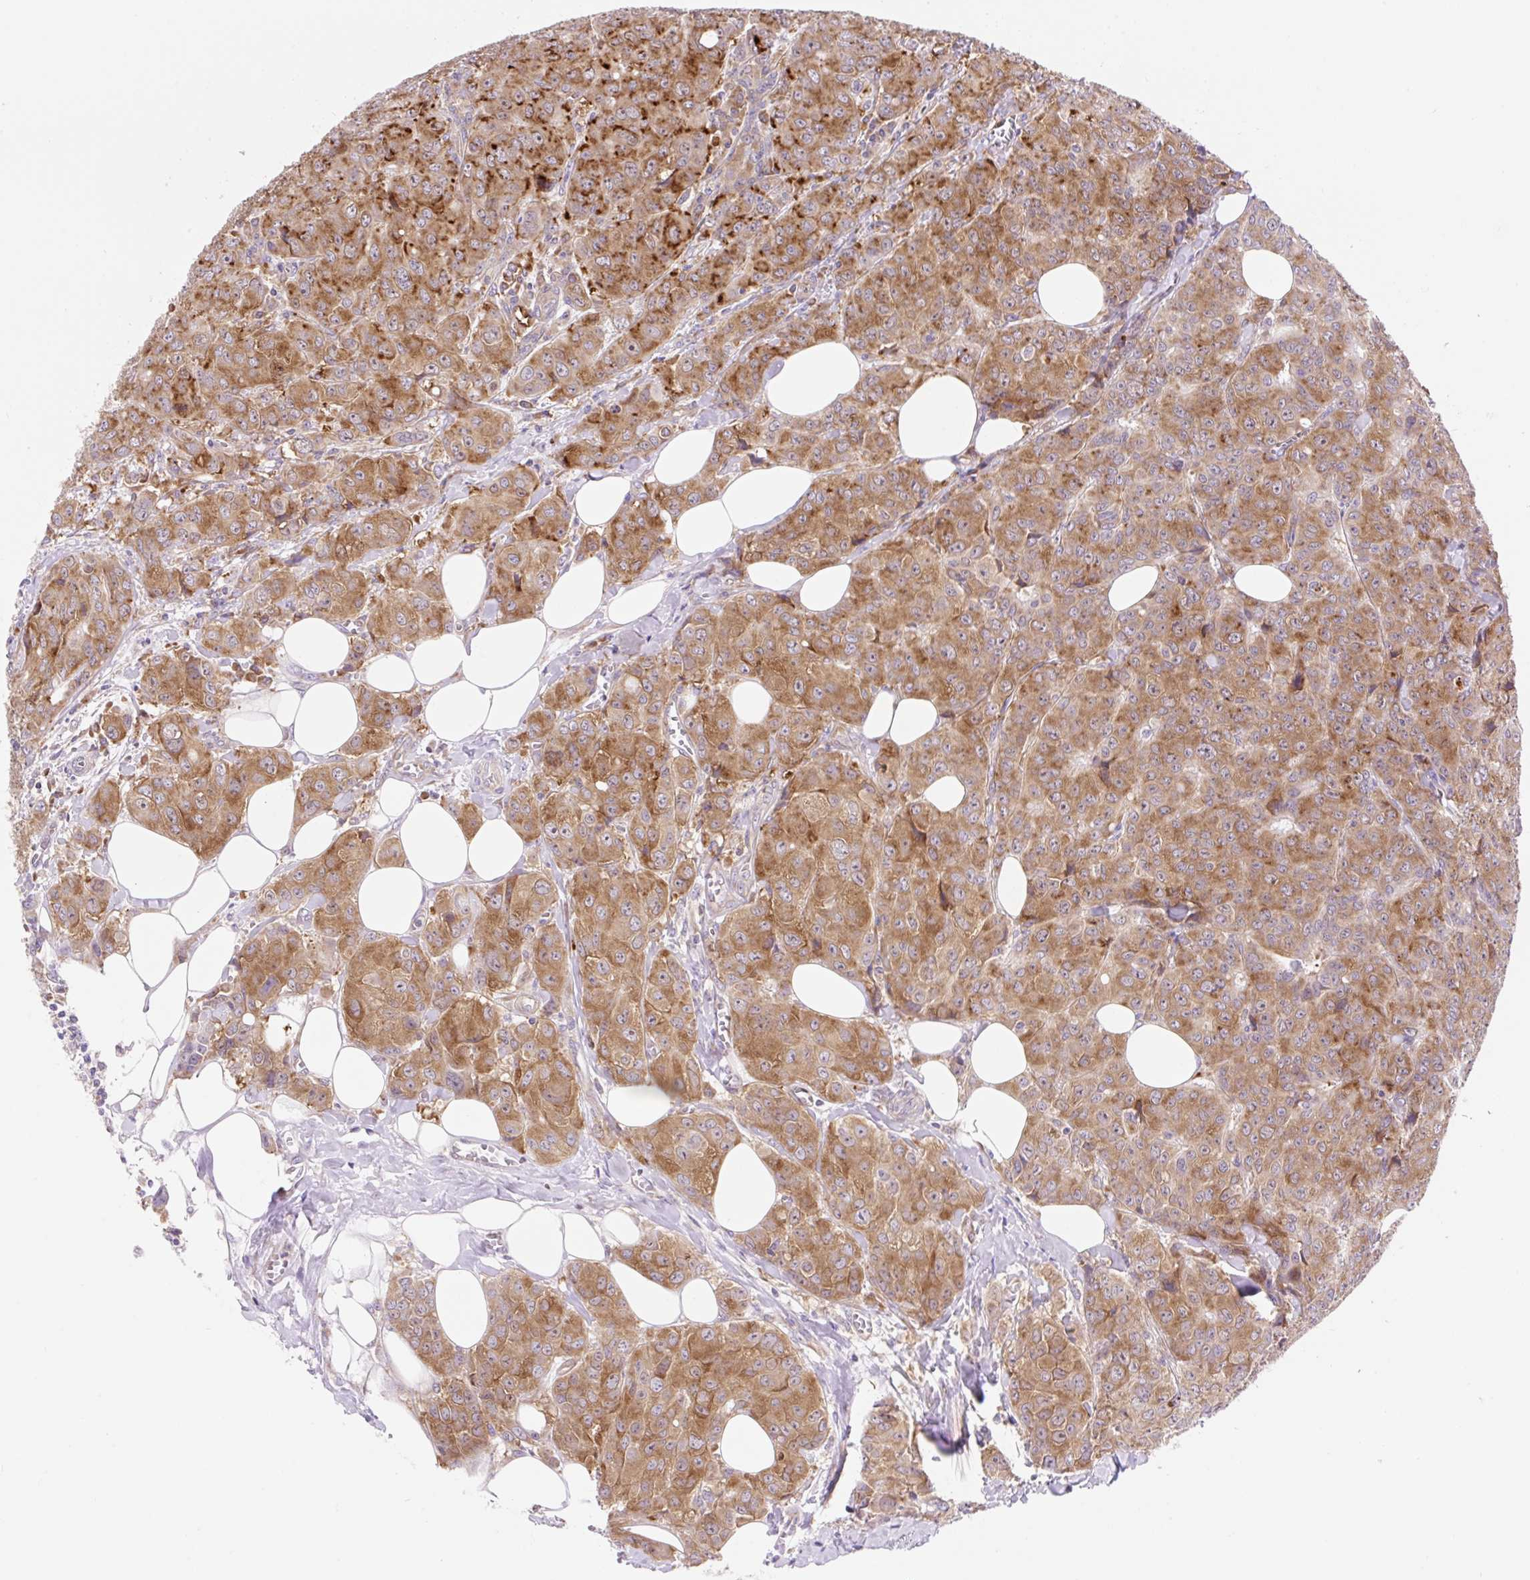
{"staining": {"intensity": "strong", "quantity": ">75%", "location": "cytoplasmic/membranous"}, "tissue": "breast cancer", "cell_type": "Tumor cells", "image_type": "cancer", "snomed": [{"axis": "morphology", "description": "Duct carcinoma"}, {"axis": "topography", "description": "Breast"}], "caption": "This micrograph demonstrates IHC staining of human intraductal carcinoma (breast), with high strong cytoplasmic/membranous expression in approximately >75% of tumor cells.", "gene": "GPR45", "patient": {"sex": "female", "age": 43}}